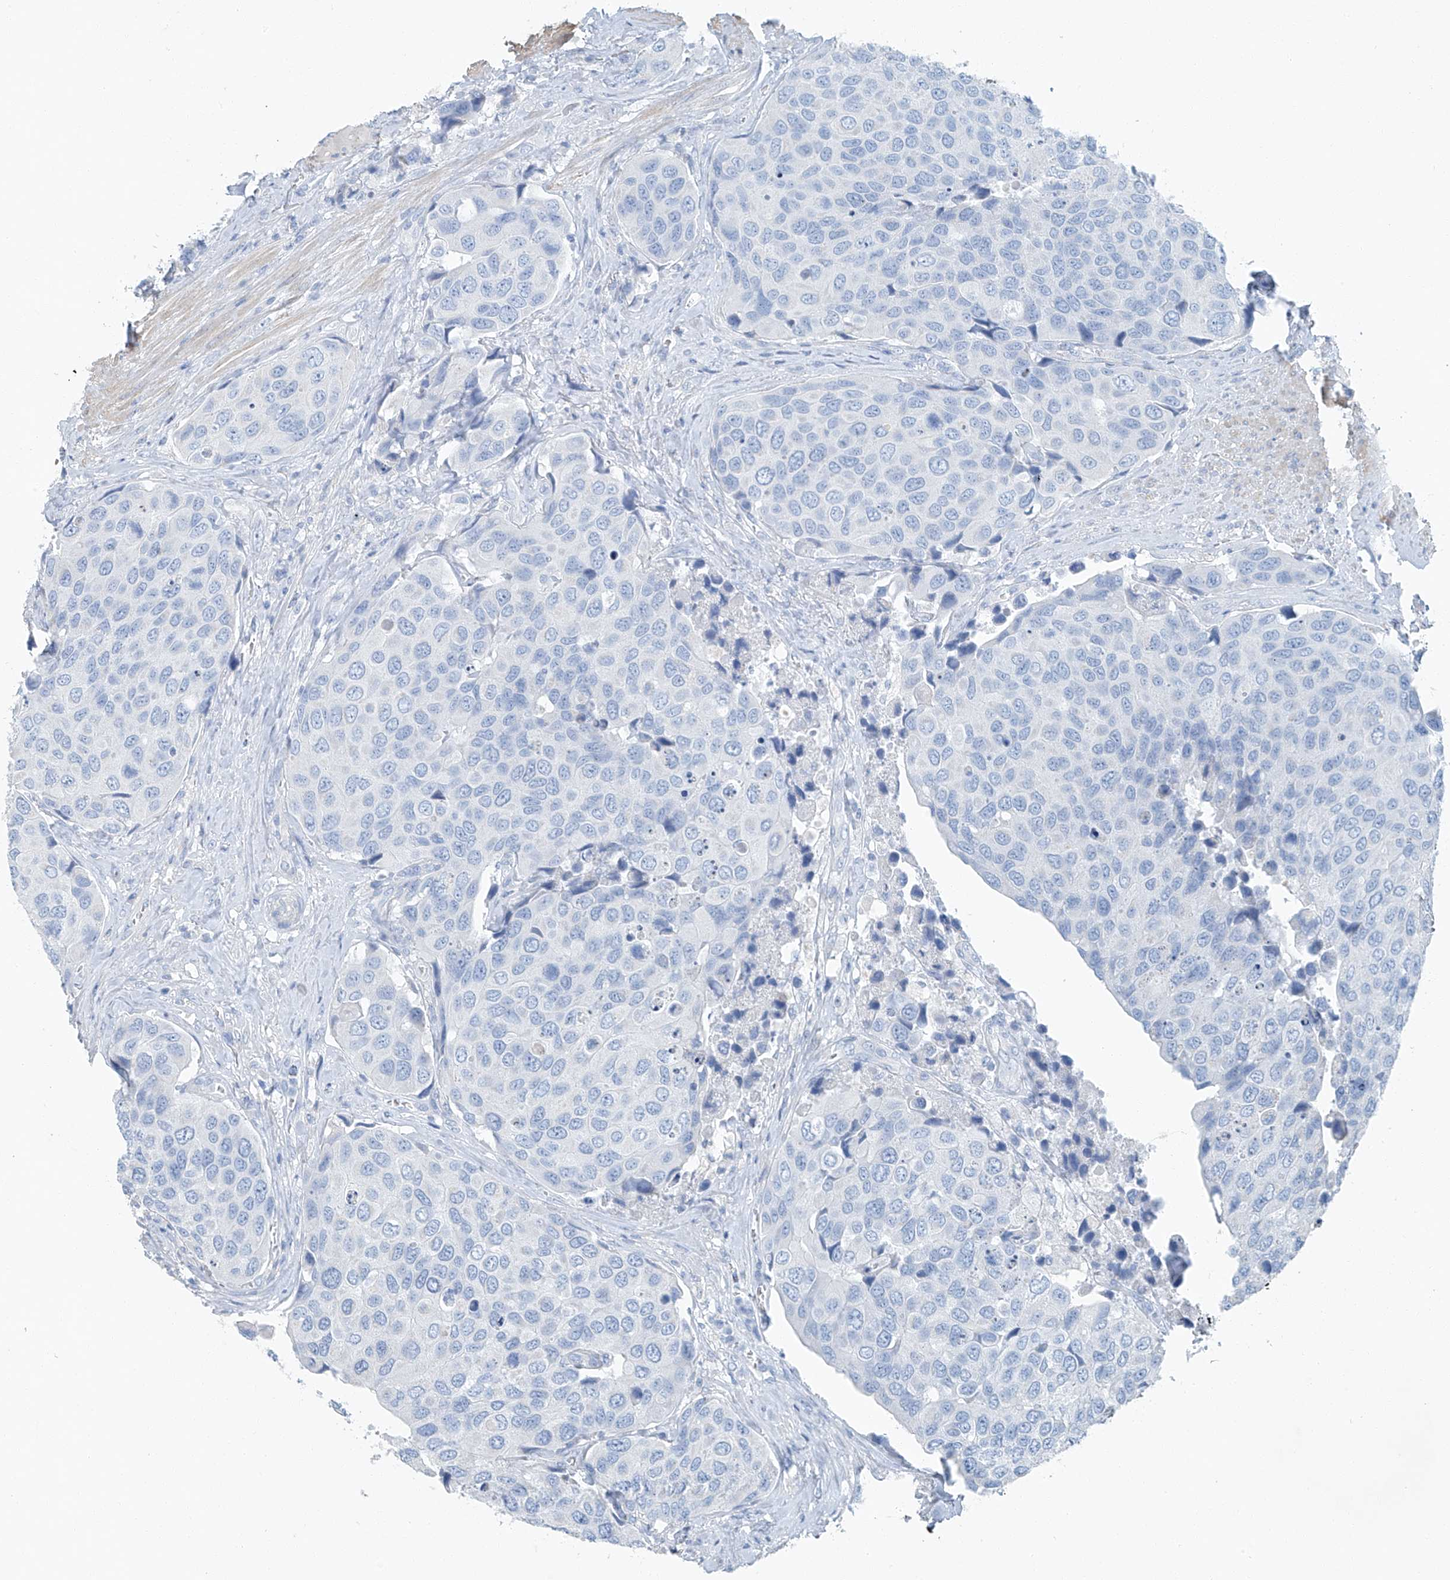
{"staining": {"intensity": "negative", "quantity": "none", "location": "none"}, "tissue": "urothelial cancer", "cell_type": "Tumor cells", "image_type": "cancer", "snomed": [{"axis": "morphology", "description": "Urothelial carcinoma, High grade"}, {"axis": "topography", "description": "Urinary bladder"}], "caption": "This is an immunohistochemistry (IHC) photomicrograph of urothelial cancer. There is no expression in tumor cells.", "gene": "C1orf87", "patient": {"sex": "male", "age": 74}}